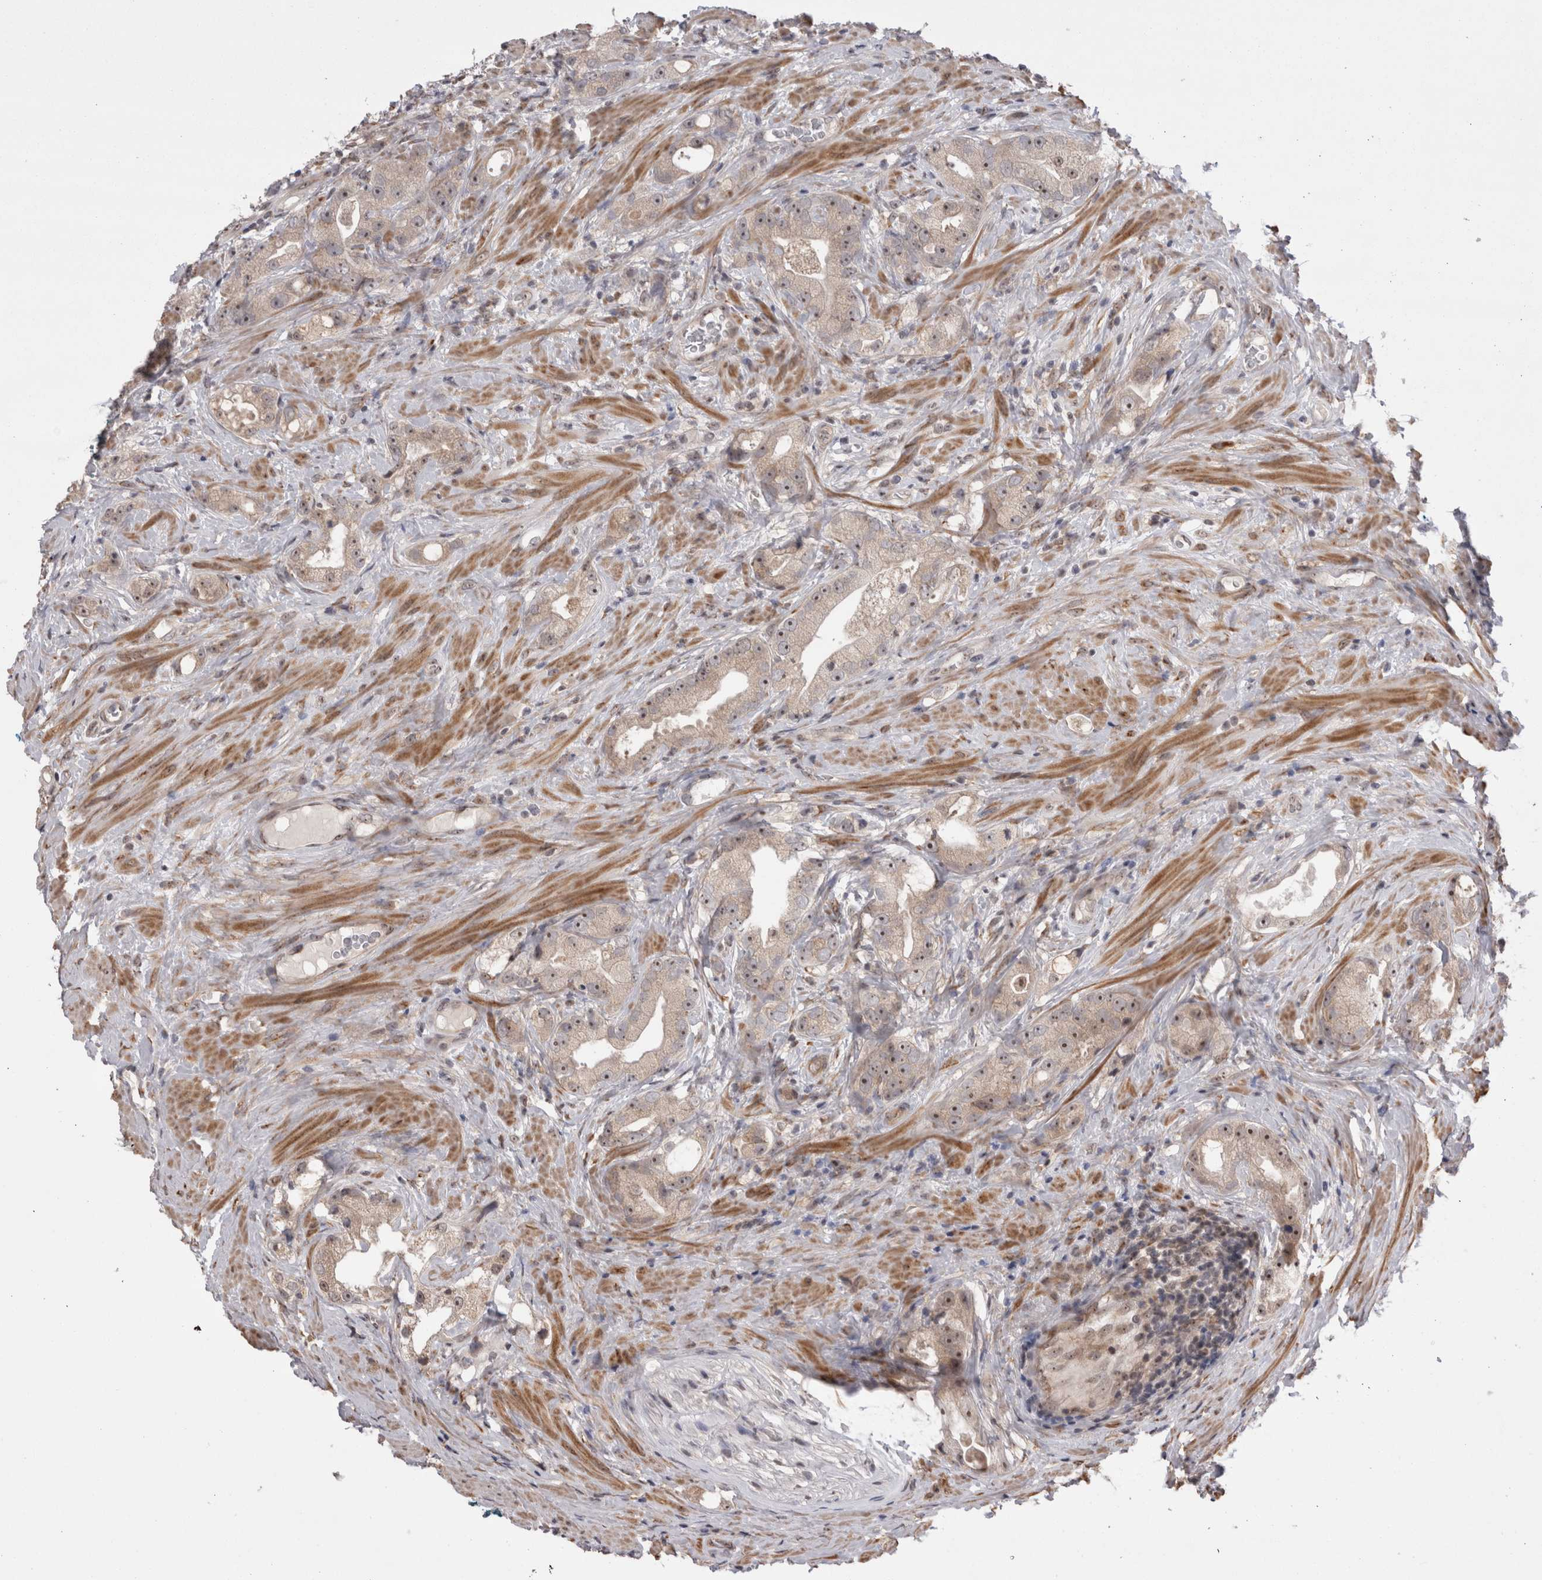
{"staining": {"intensity": "moderate", "quantity": ">75%", "location": "nuclear"}, "tissue": "prostate cancer", "cell_type": "Tumor cells", "image_type": "cancer", "snomed": [{"axis": "morphology", "description": "Adenocarcinoma, High grade"}, {"axis": "topography", "description": "Prostate"}], "caption": "A brown stain shows moderate nuclear positivity of a protein in human prostate cancer (high-grade adenocarcinoma) tumor cells. (Brightfield microscopy of DAB IHC at high magnification).", "gene": "EXOSC4", "patient": {"sex": "male", "age": 63}}